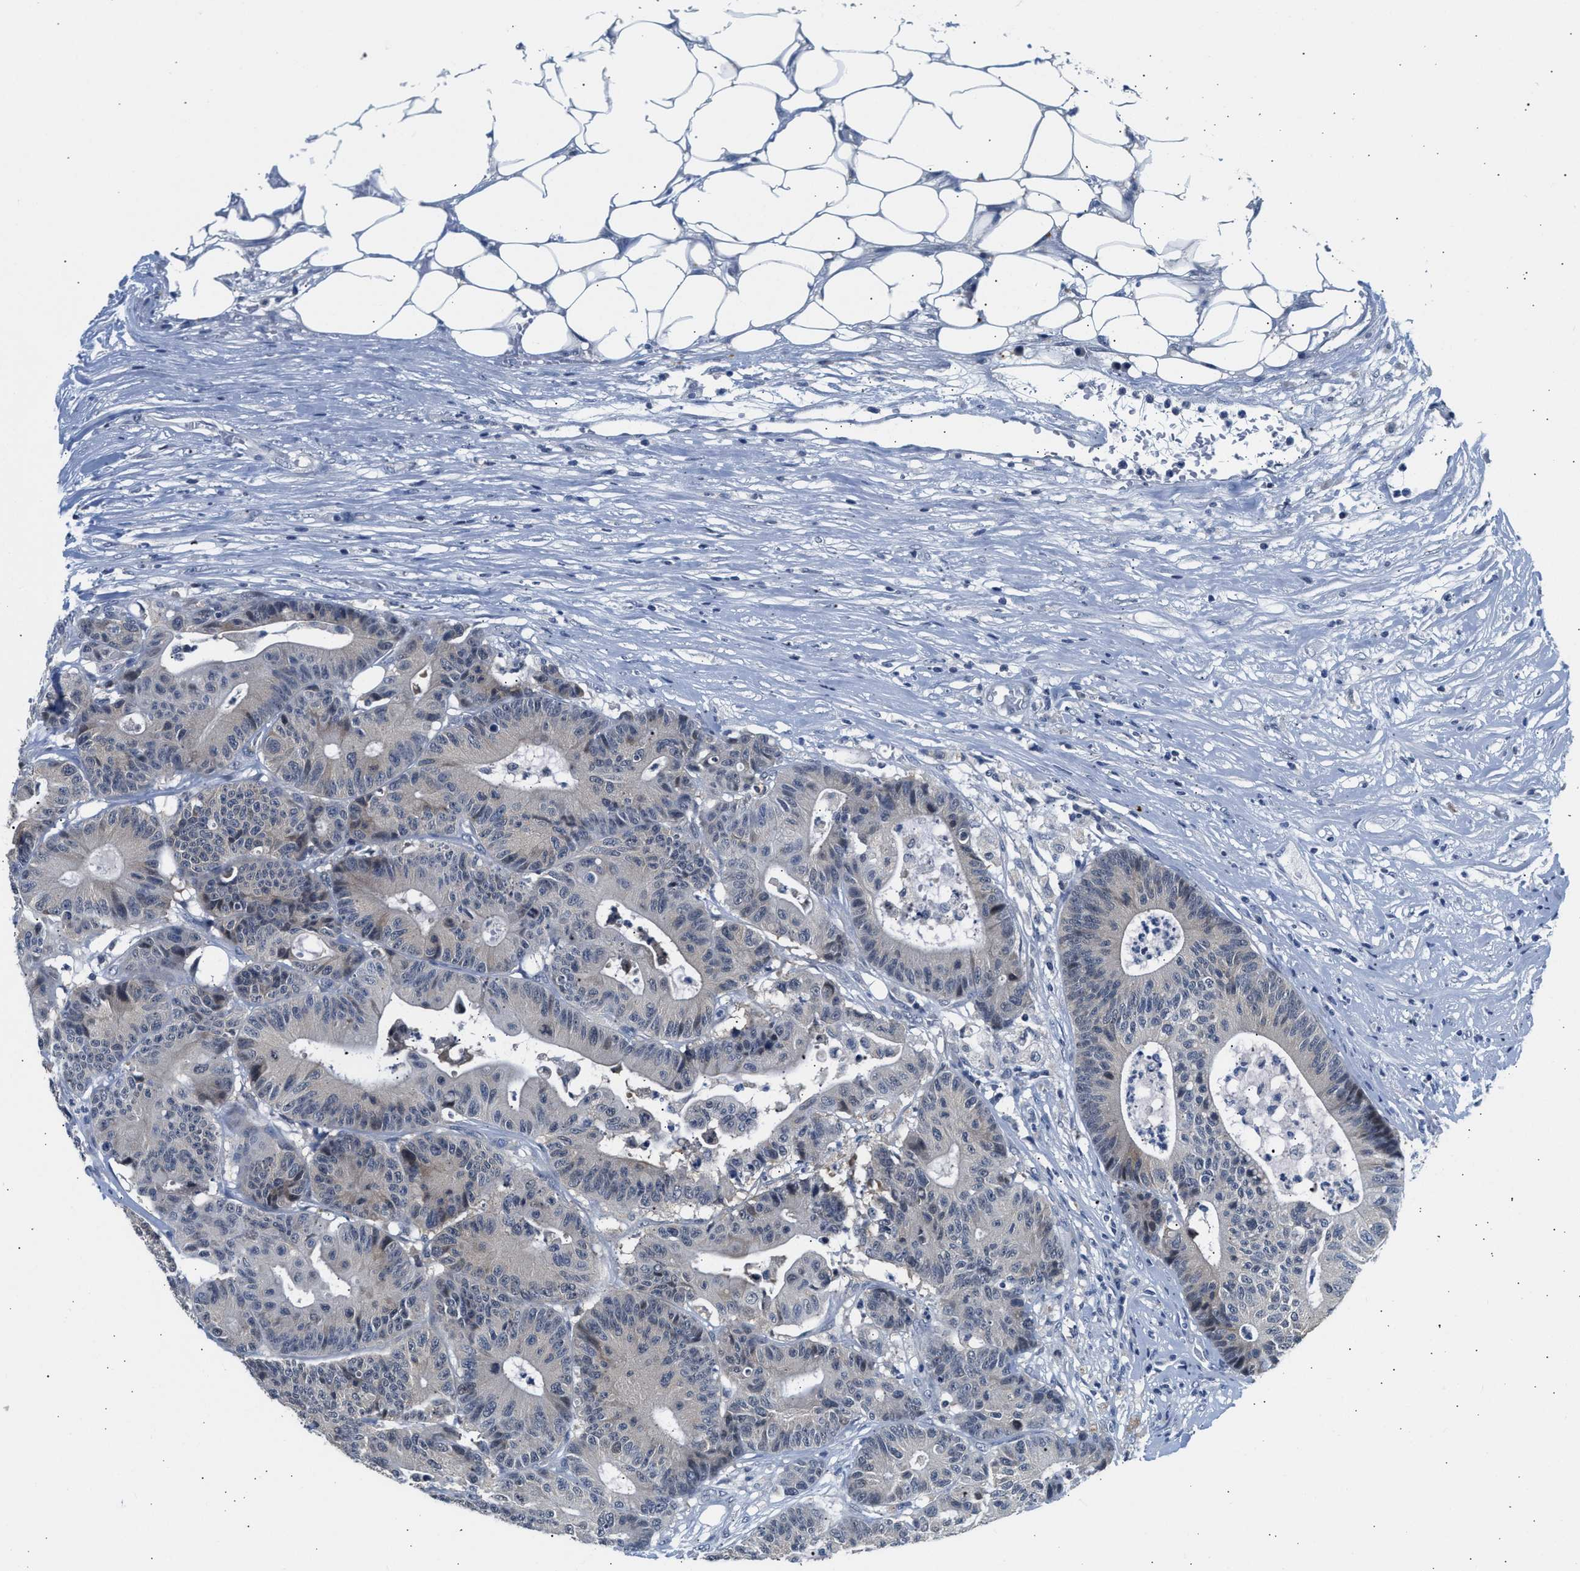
{"staining": {"intensity": "negative", "quantity": "none", "location": "none"}, "tissue": "colorectal cancer", "cell_type": "Tumor cells", "image_type": "cancer", "snomed": [{"axis": "morphology", "description": "Adenocarcinoma, NOS"}, {"axis": "topography", "description": "Colon"}], "caption": "Protein analysis of colorectal cancer exhibits no significant staining in tumor cells. (DAB (3,3'-diaminobenzidine) immunohistochemistry, high magnification).", "gene": "PPM1L", "patient": {"sex": "female", "age": 84}}